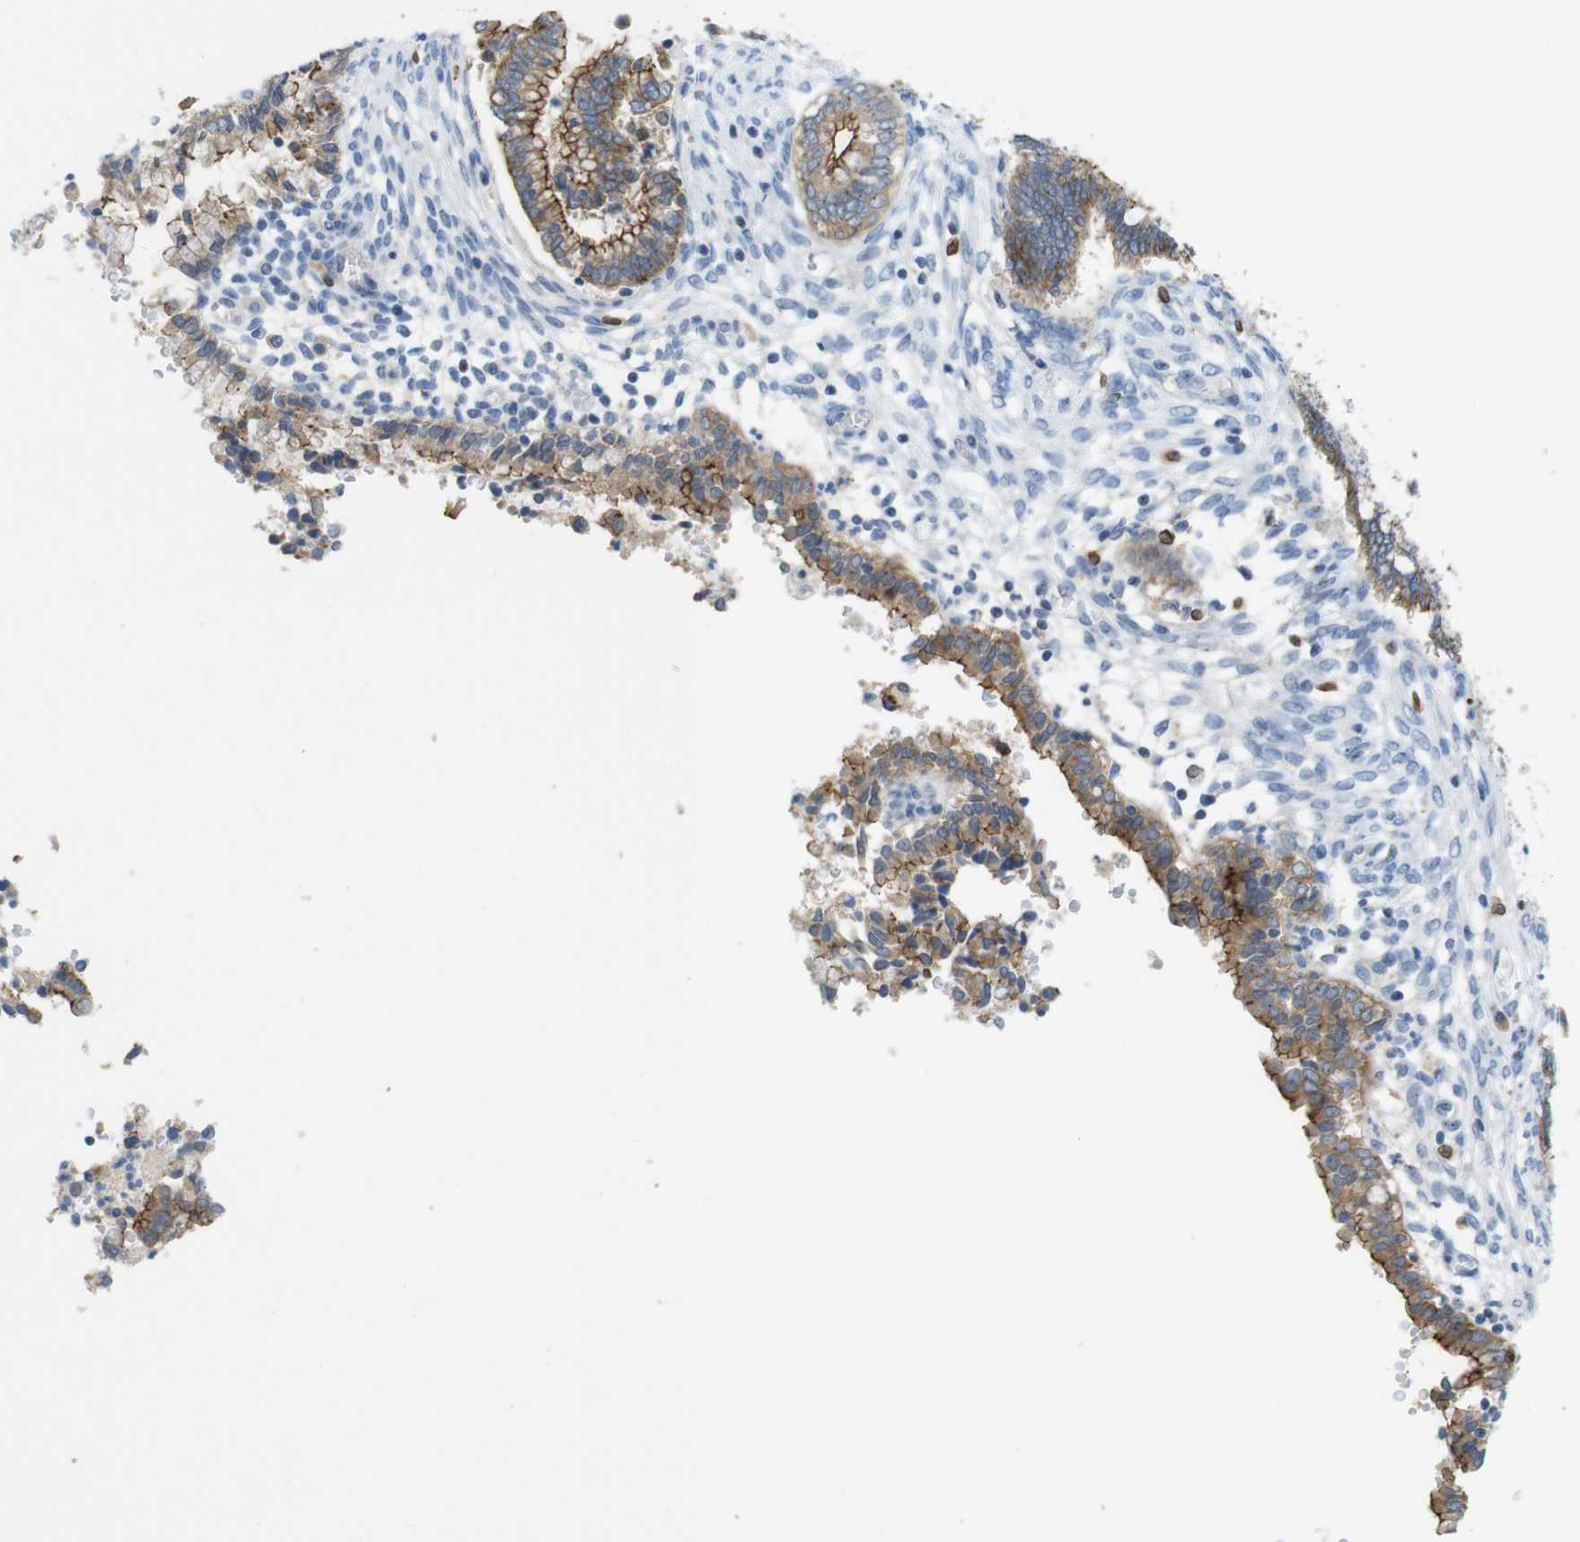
{"staining": {"intensity": "moderate", "quantity": "25%-75%", "location": "cytoplasmic/membranous"}, "tissue": "cervical cancer", "cell_type": "Tumor cells", "image_type": "cancer", "snomed": [{"axis": "morphology", "description": "Adenocarcinoma, NOS"}, {"axis": "topography", "description": "Cervix"}], "caption": "This is an image of immunohistochemistry staining of adenocarcinoma (cervical), which shows moderate staining in the cytoplasmic/membranous of tumor cells.", "gene": "TJP3", "patient": {"sex": "female", "age": 44}}